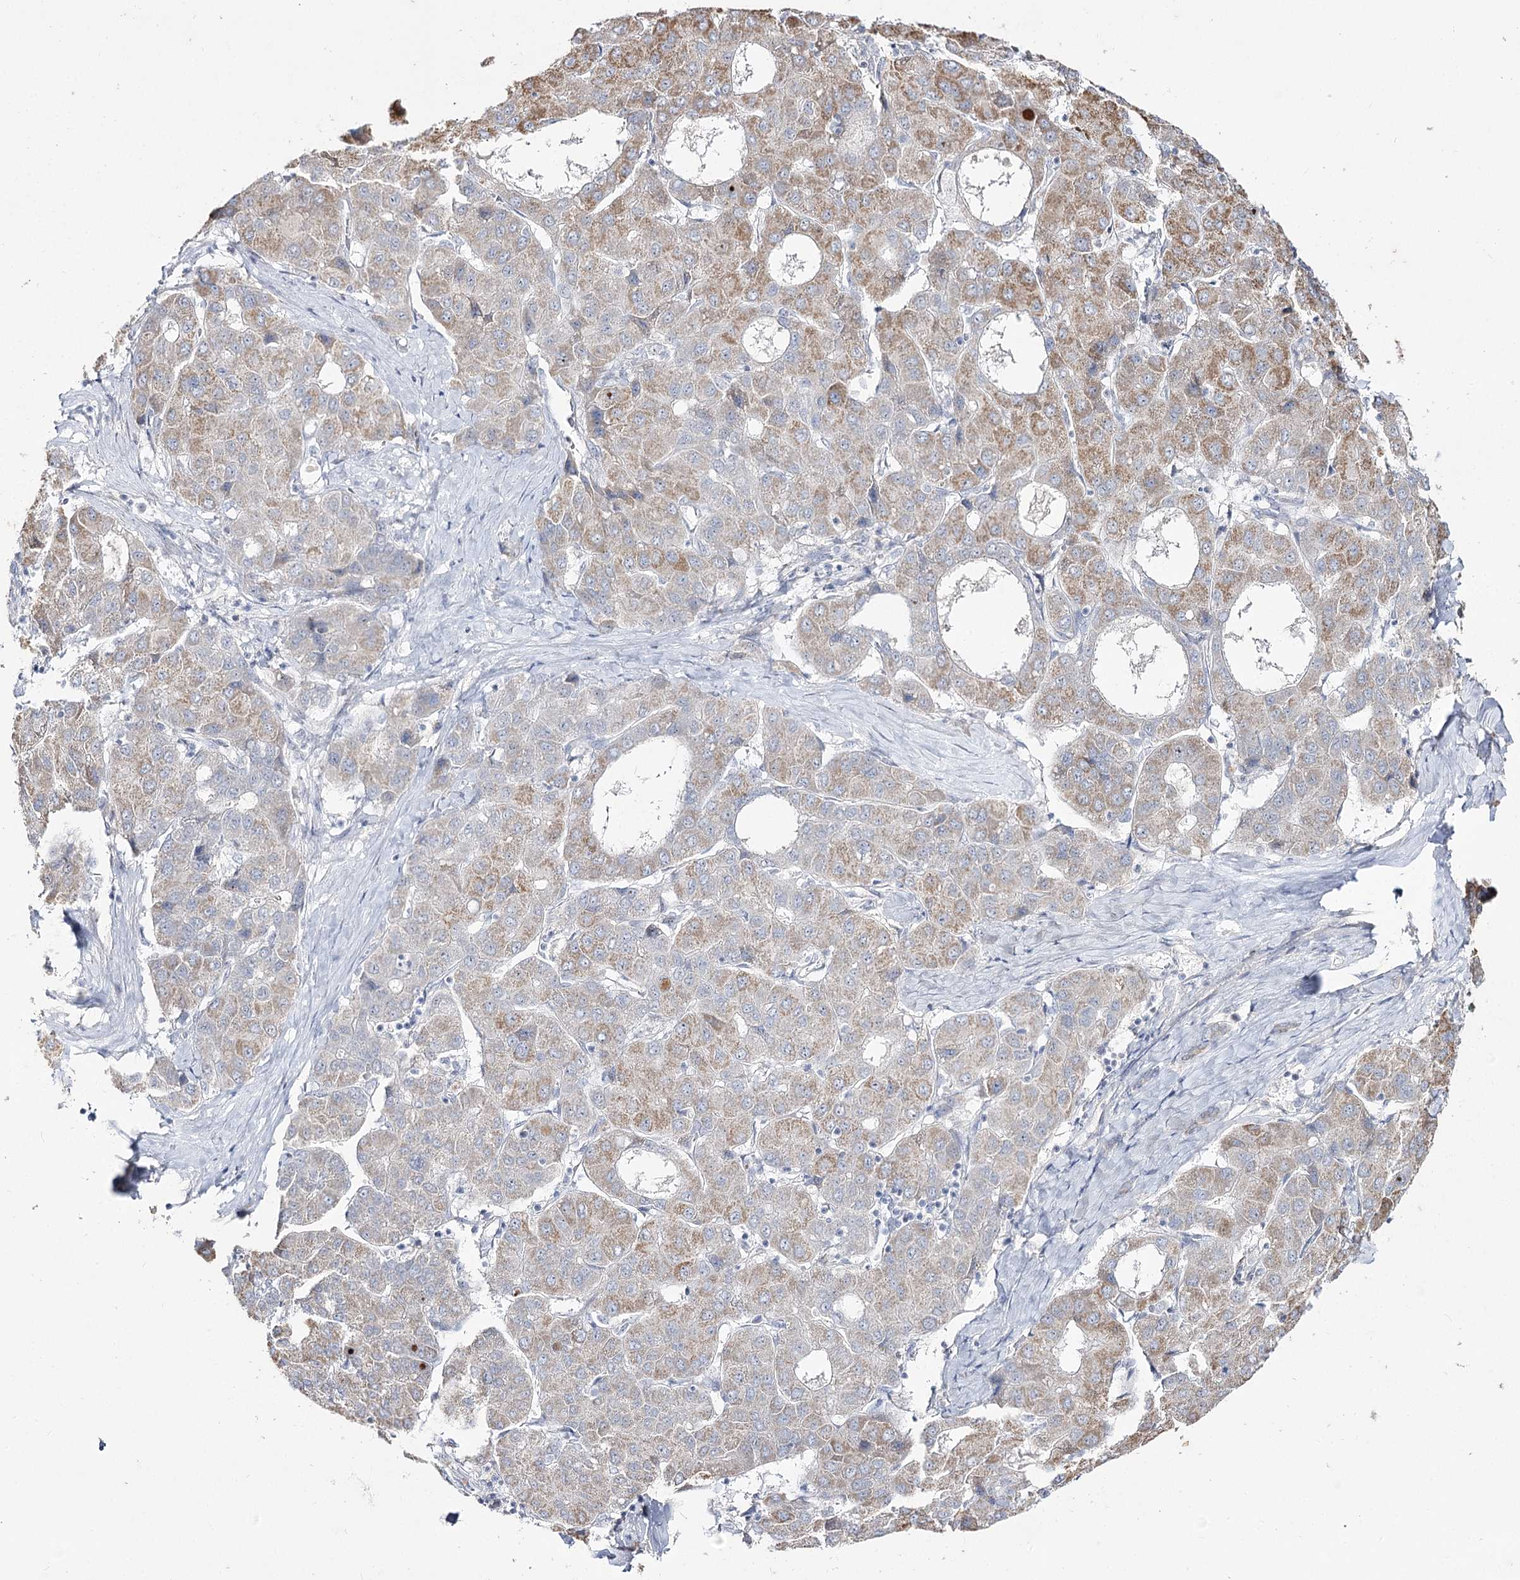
{"staining": {"intensity": "moderate", "quantity": "25%-75%", "location": "cytoplasmic/membranous"}, "tissue": "liver cancer", "cell_type": "Tumor cells", "image_type": "cancer", "snomed": [{"axis": "morphology", "description": "Carcinoma, Hepatocellular, NOS"}, {"axis": "topography", "description": "Liver"}], "caption": "This photomicrograph exhibits immunohistochemistry staining of hepatocellular carcinoma (liver), with medium moderate cytoplasmic/membranous positivity in about 25%-75% of tumor cells.", "gene": "DDX50", "patient": {"sex": "male", "age": 65}}